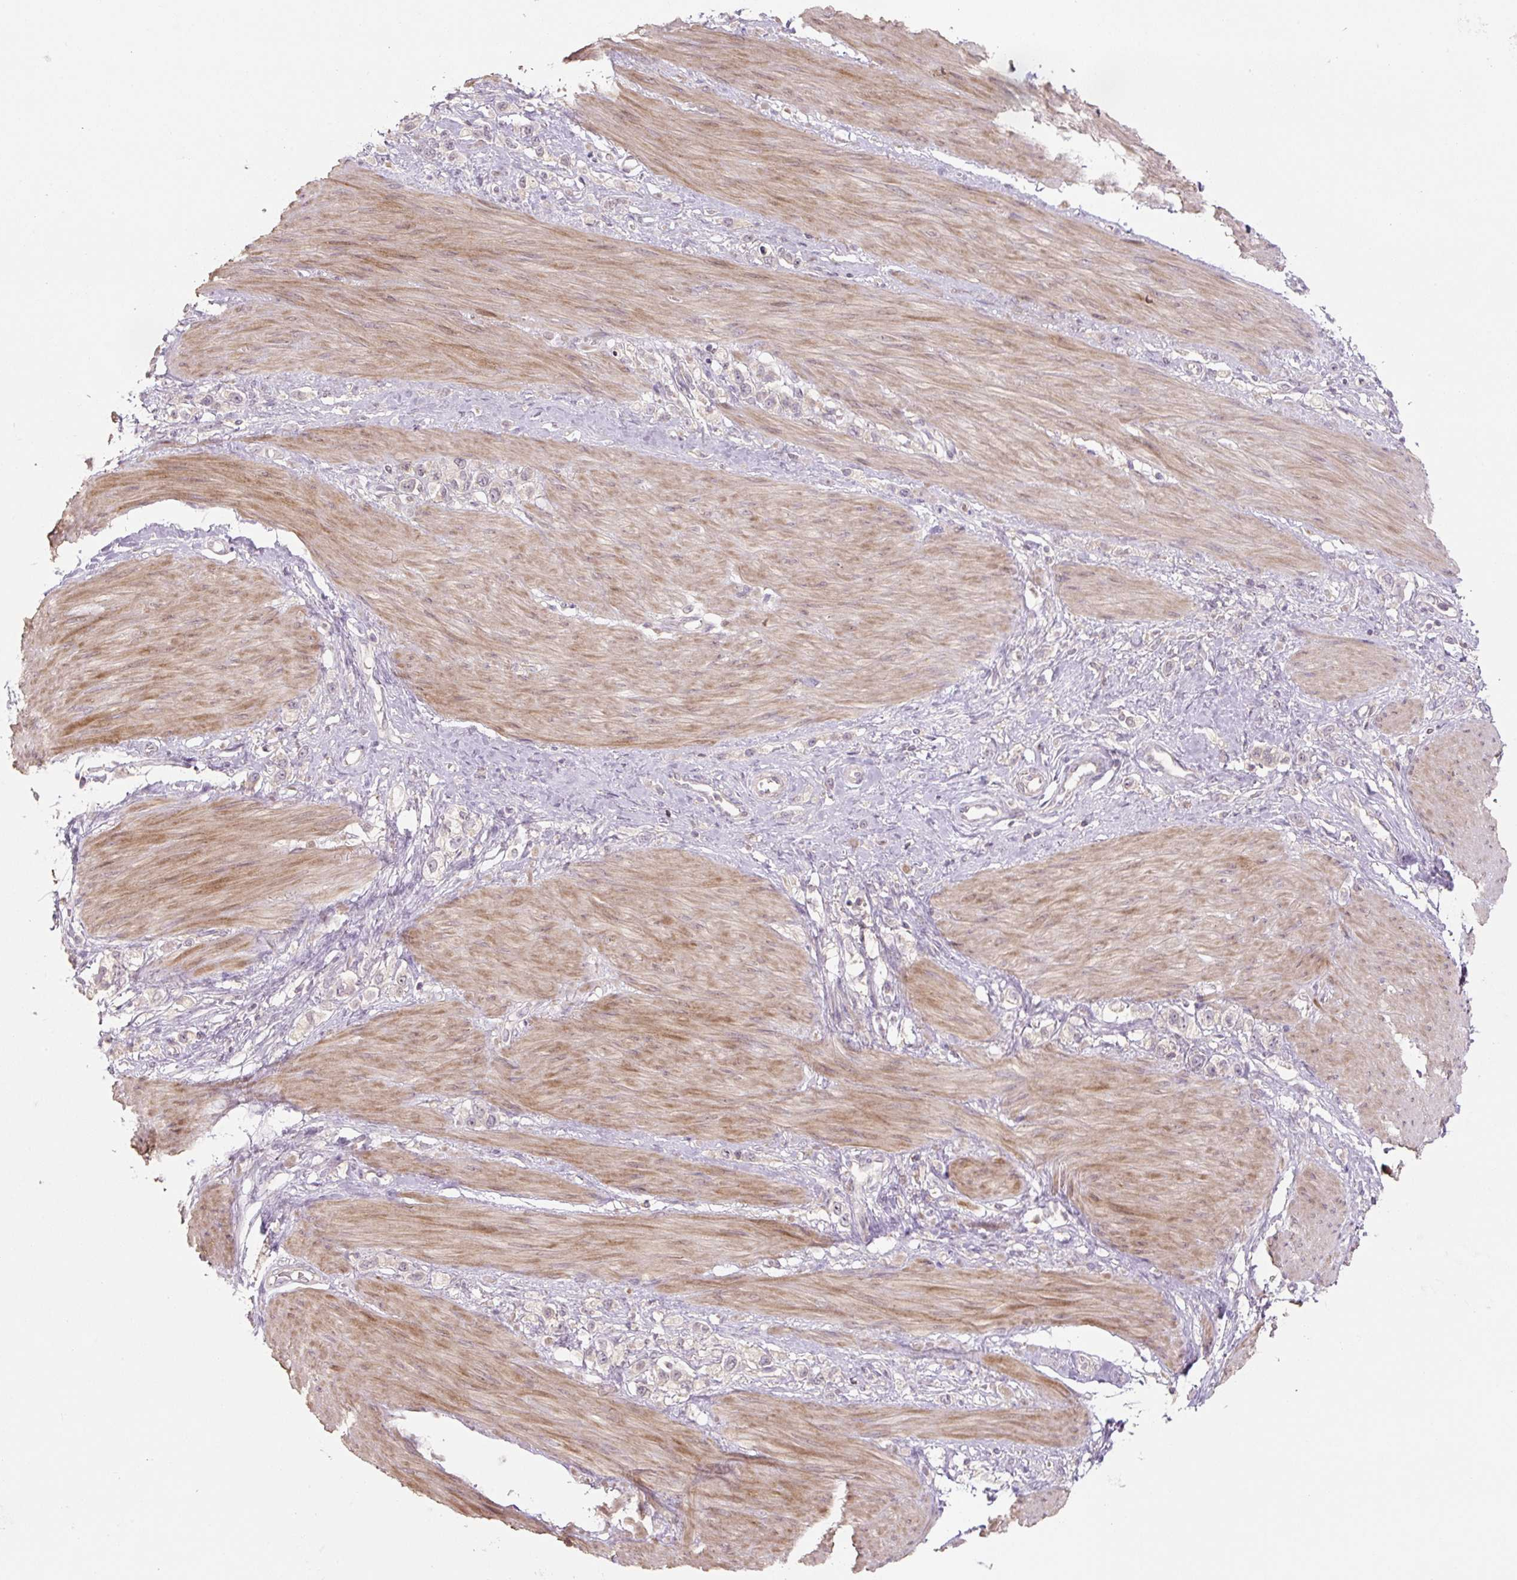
{"staining": {"intensity": "negative", "quantity": "none", "location": "none"}, "tissue": "stomach cancer", "cell_type": "Tumor cells", "image_type": "cancer", "snomed": [{"axis": "morphology", "description": "Adenocarcinoma, NOS"}, {"axis": "topography", "description": "Stomach"}], "caption": "Tumor cells are negative for brown protein staining in stomach cancer (adenocarcinoma). (Immunohistochemistry (ihc), brightfield microscopy, high magnification).", "gene": "C2orf73", "patient": {"sex": "female", "age": 65}}